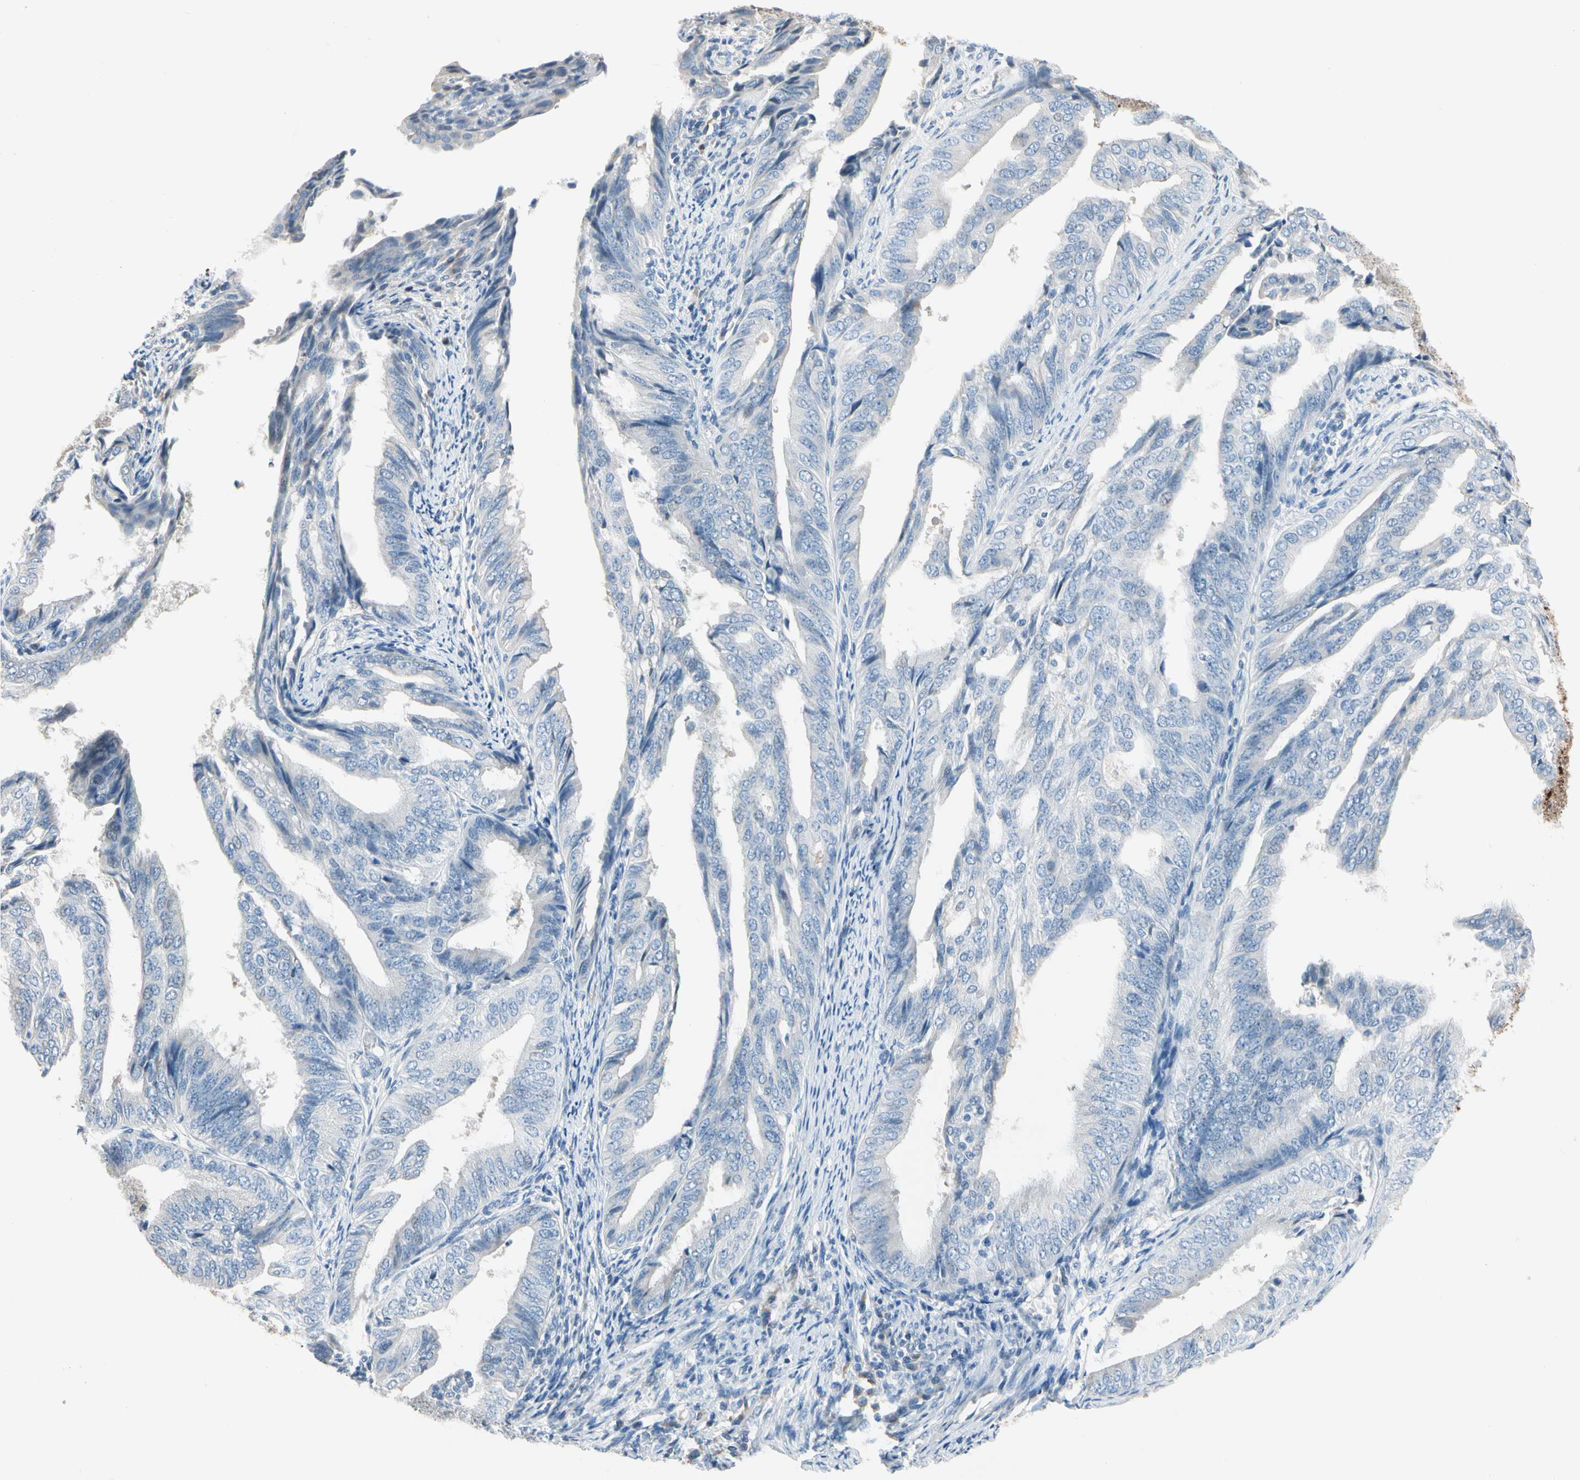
{"staining": {"intensity": "negative", "quantity": "none", "location": "none"}, "tissue": "endometrial cancer", "cell_type": "Tumor cells", "image_type": "cancer", "snomed": [{"axis": "morphology", "description": "Adenocarcinoma, NOS"}, {"axis": "topography", "description": "Endometrium"}], "caption": "Tumor cells show no significant staining in endometrial adenocarcinoma.", "gene": "STK40", "patient": {"sex": "female", "age": 58}}